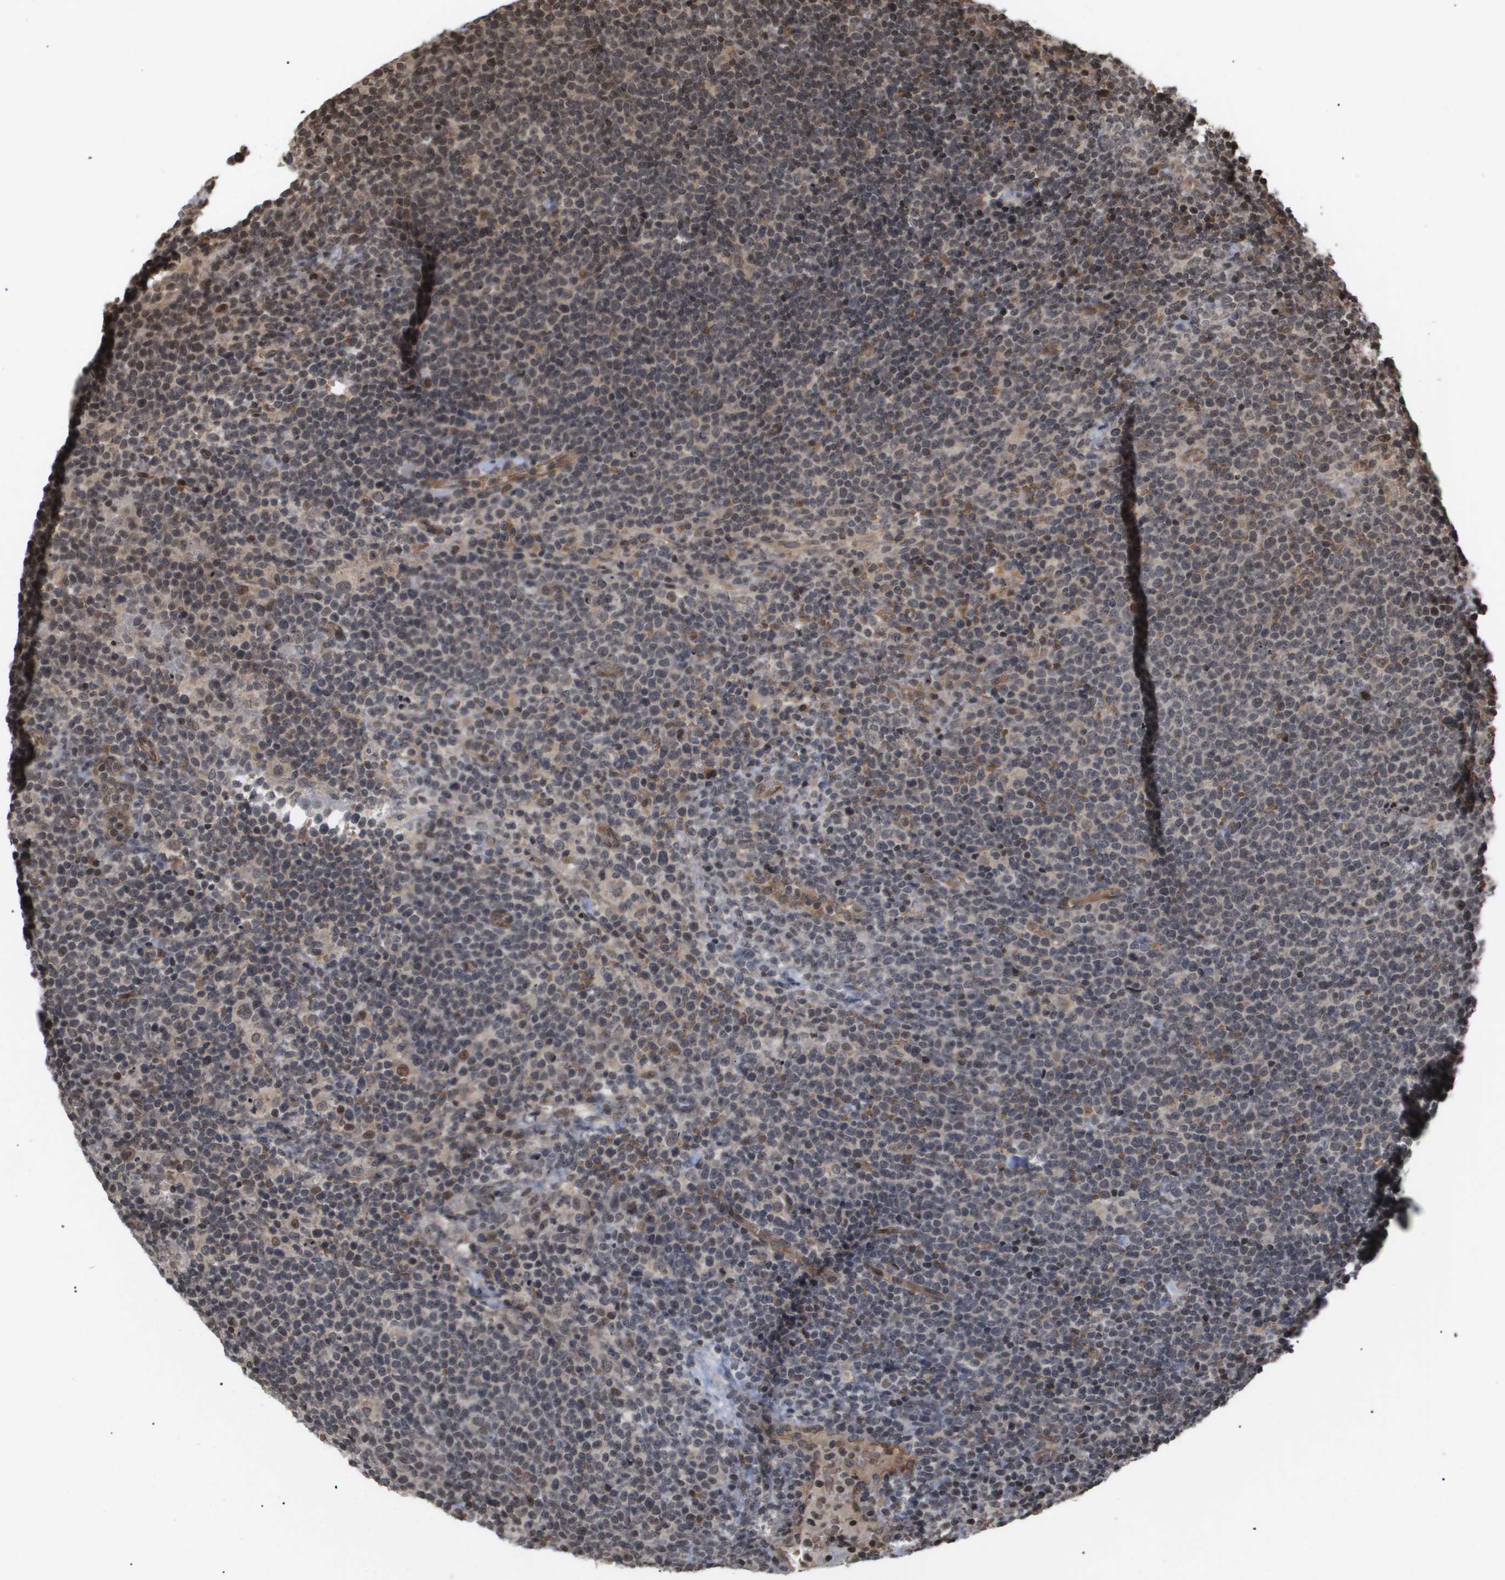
{"staining": {"intensity": "weak", "quantity": "25%-75%", "location": "cytoplasmic/membranous,nuclear"}, "tissue": "lymphoma", "cell_type": "Tumor cells", "image_type": "cancer", "snomed": [{"axis": "morphology", "description": "Malignant lymphoma, non-Hodgkin's type, High grade"}, {"axis": "topography", "description": "Lymph node"}], "caption": "There is low levels of weak cytoplasmic/membranous and nuclear positivity in tumor cells of lymphoma, as demonstrated by immunohistochemical staining (brown color).", "gene": "HSPA6", "patient": {"sex": "male", "age": 61}}